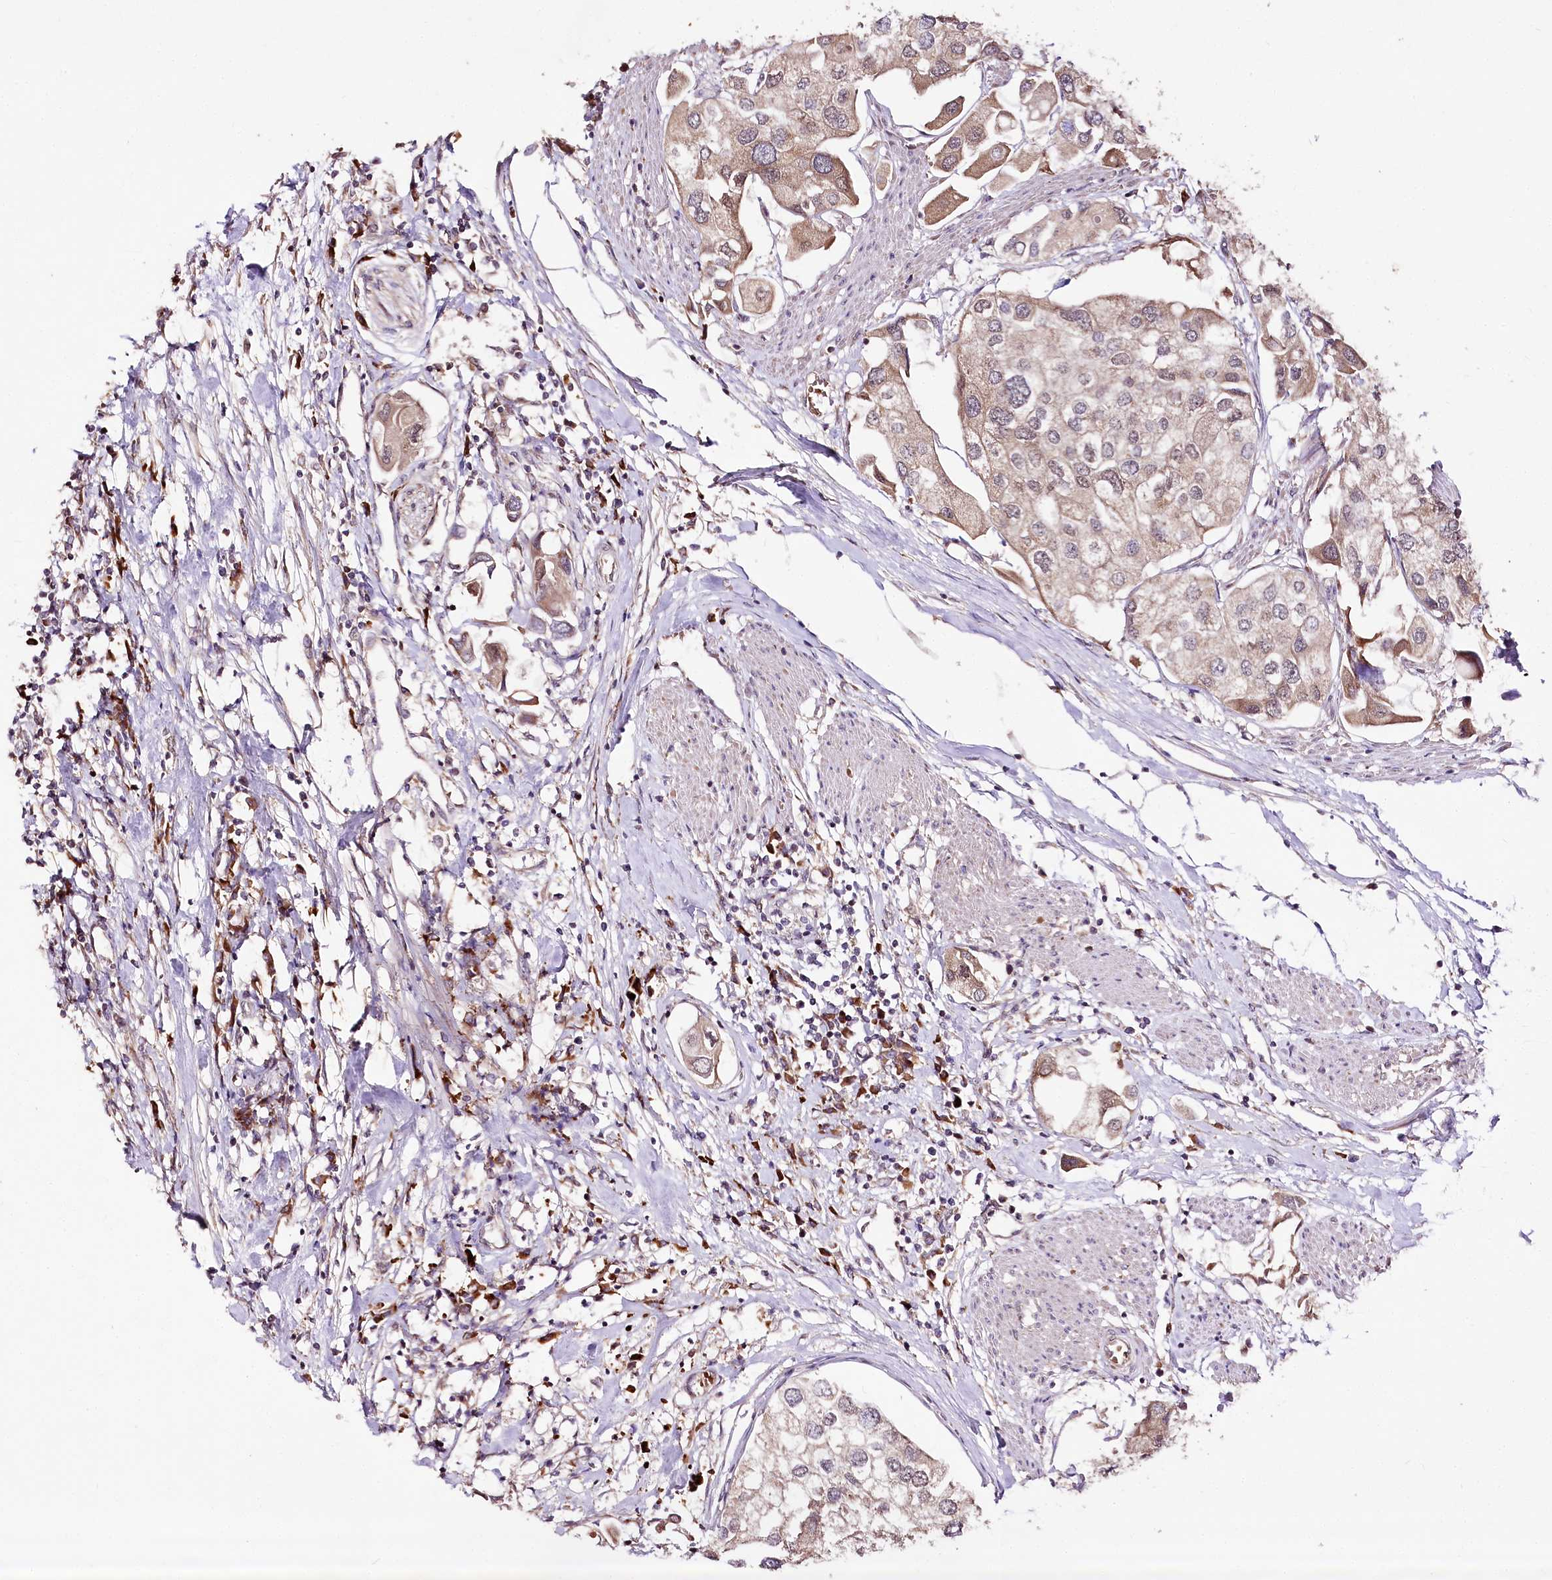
{"staining": {"intensity": "weak", "quantity": "25%-75%", "location": "cytoplasmic/membranous"}, "tissue": "urothelial cancer", "cell_type": "Tumor cells", "image_type": "cancer", "snomed": [{"axis": "morphology", "description": "Urothelial carcinoma, High grade"}, {"axis": "topography", "description": "Urinary bladder"}], "caption": "This micrograph reveals urothelial cancer stained with immunohistochemistry (IHC) to label a protein in brown. The cytoplasmic/membranous of tumor cells show weak positivity for the protein. Nuclei are counter-stained blue.", "gene": "DMP1", "patient": {"sex": "male", "age": 64}}